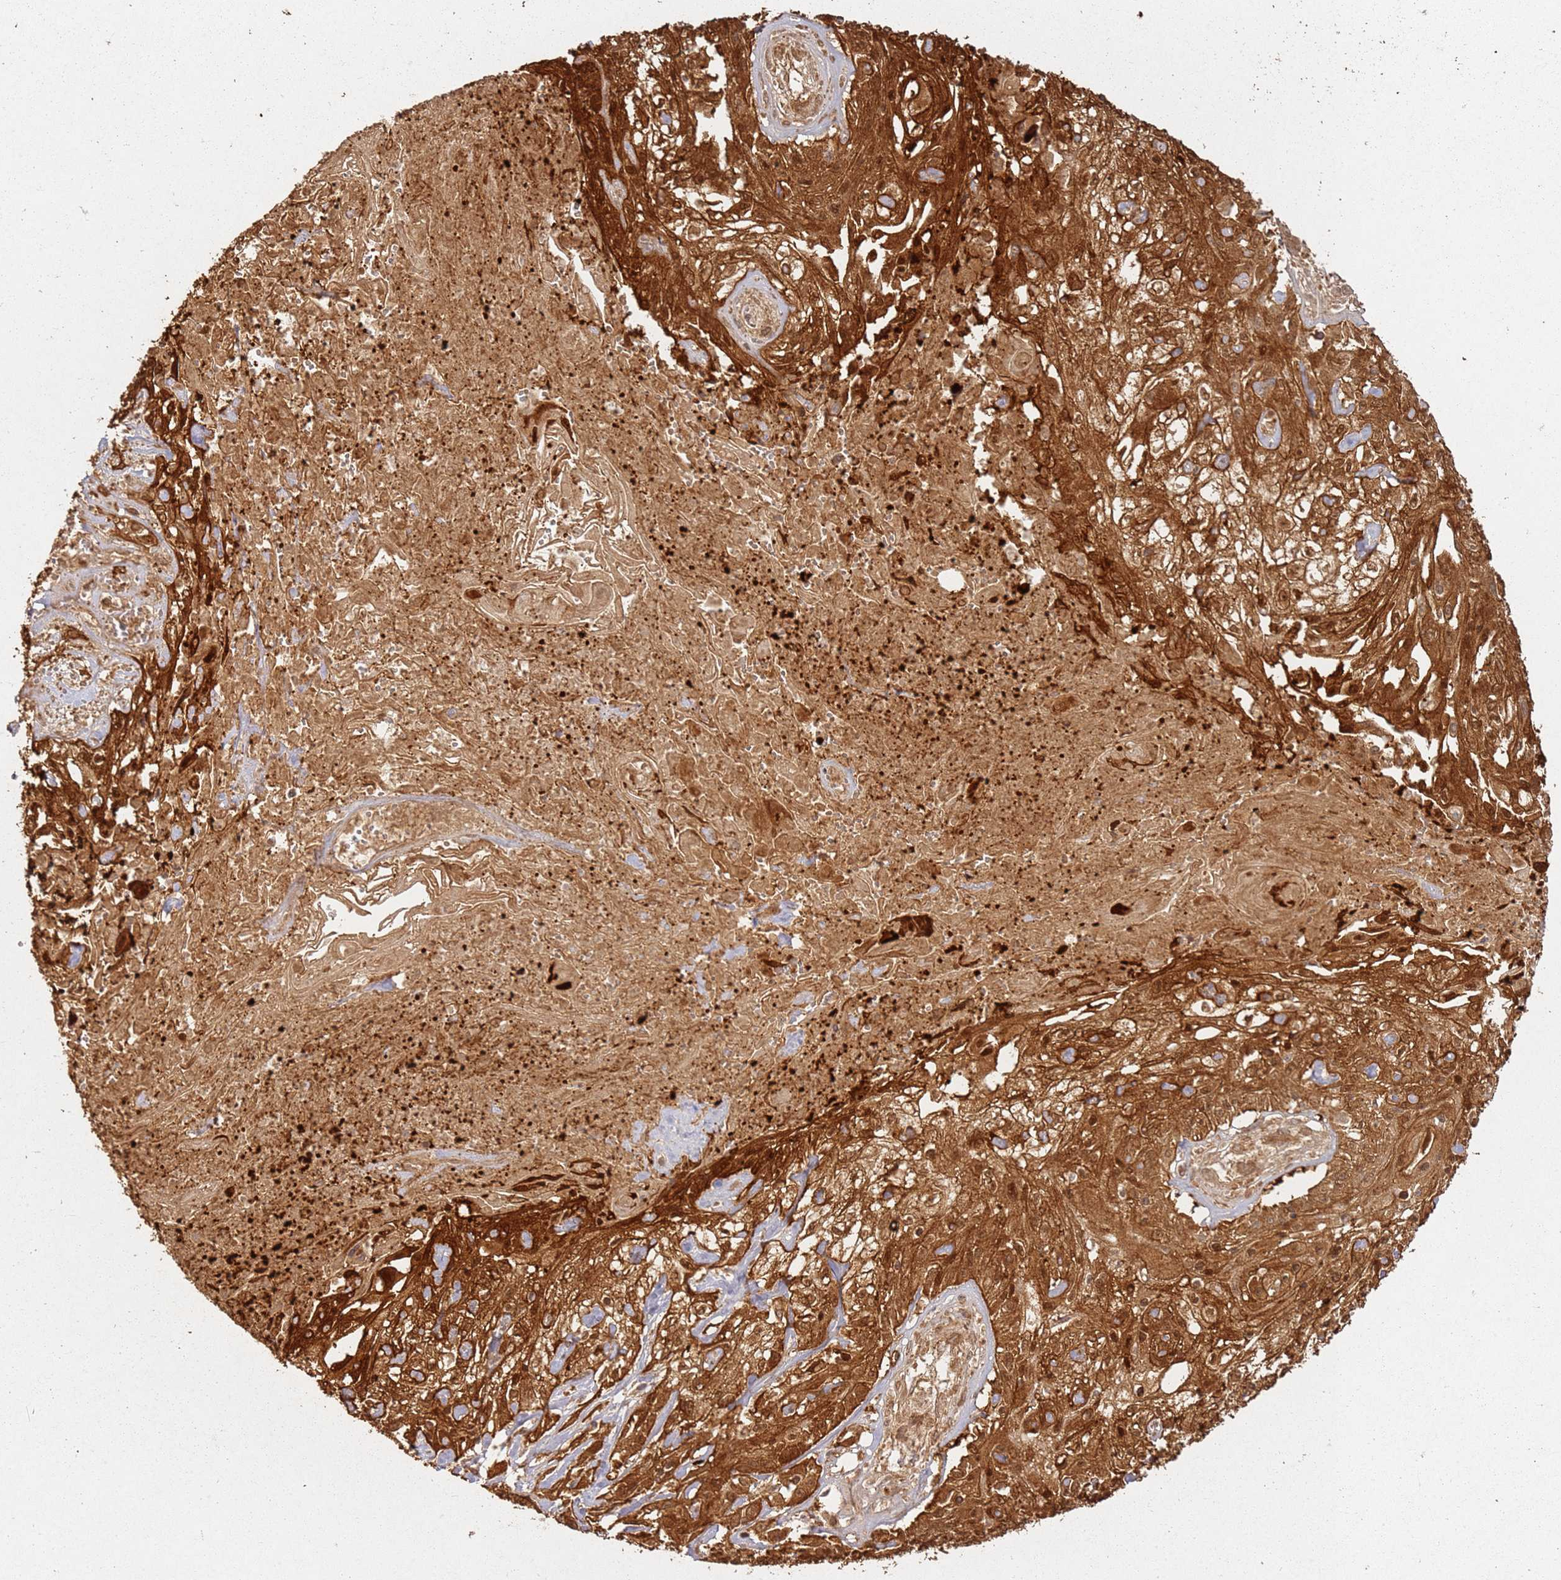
{"staining": {"intensity": "strong", "quantity": ">75%", "location": "cytoplasmic/membranous"}, "tissue": "skin cancer", "cell_type": "Tumor cells", "image_type": "cancer", "snomed": [{"axis": "morphology", "description": "Squamous cell carcinoma, NOS"}, {"axis": "morphology", "description": "Squamous cell carcinoma, metastatic, NOS"}, {"axis": "topography", "description": "Skin"}, {"axis": "topography", "description": "Lymph node"}], "caption": "IHC image of neoplastic tissue: squamous cell carcinoma (skin) stained using immunohistochemistry (IHC) reveals high levels of strong protein expression localized specifically in the cytoplasmic/membranous of tumor cells, appearing as a cytoplasmic/membranous brown color.", "gene": "ZNF776", "patient": {"sex": "male", "age": 75}}